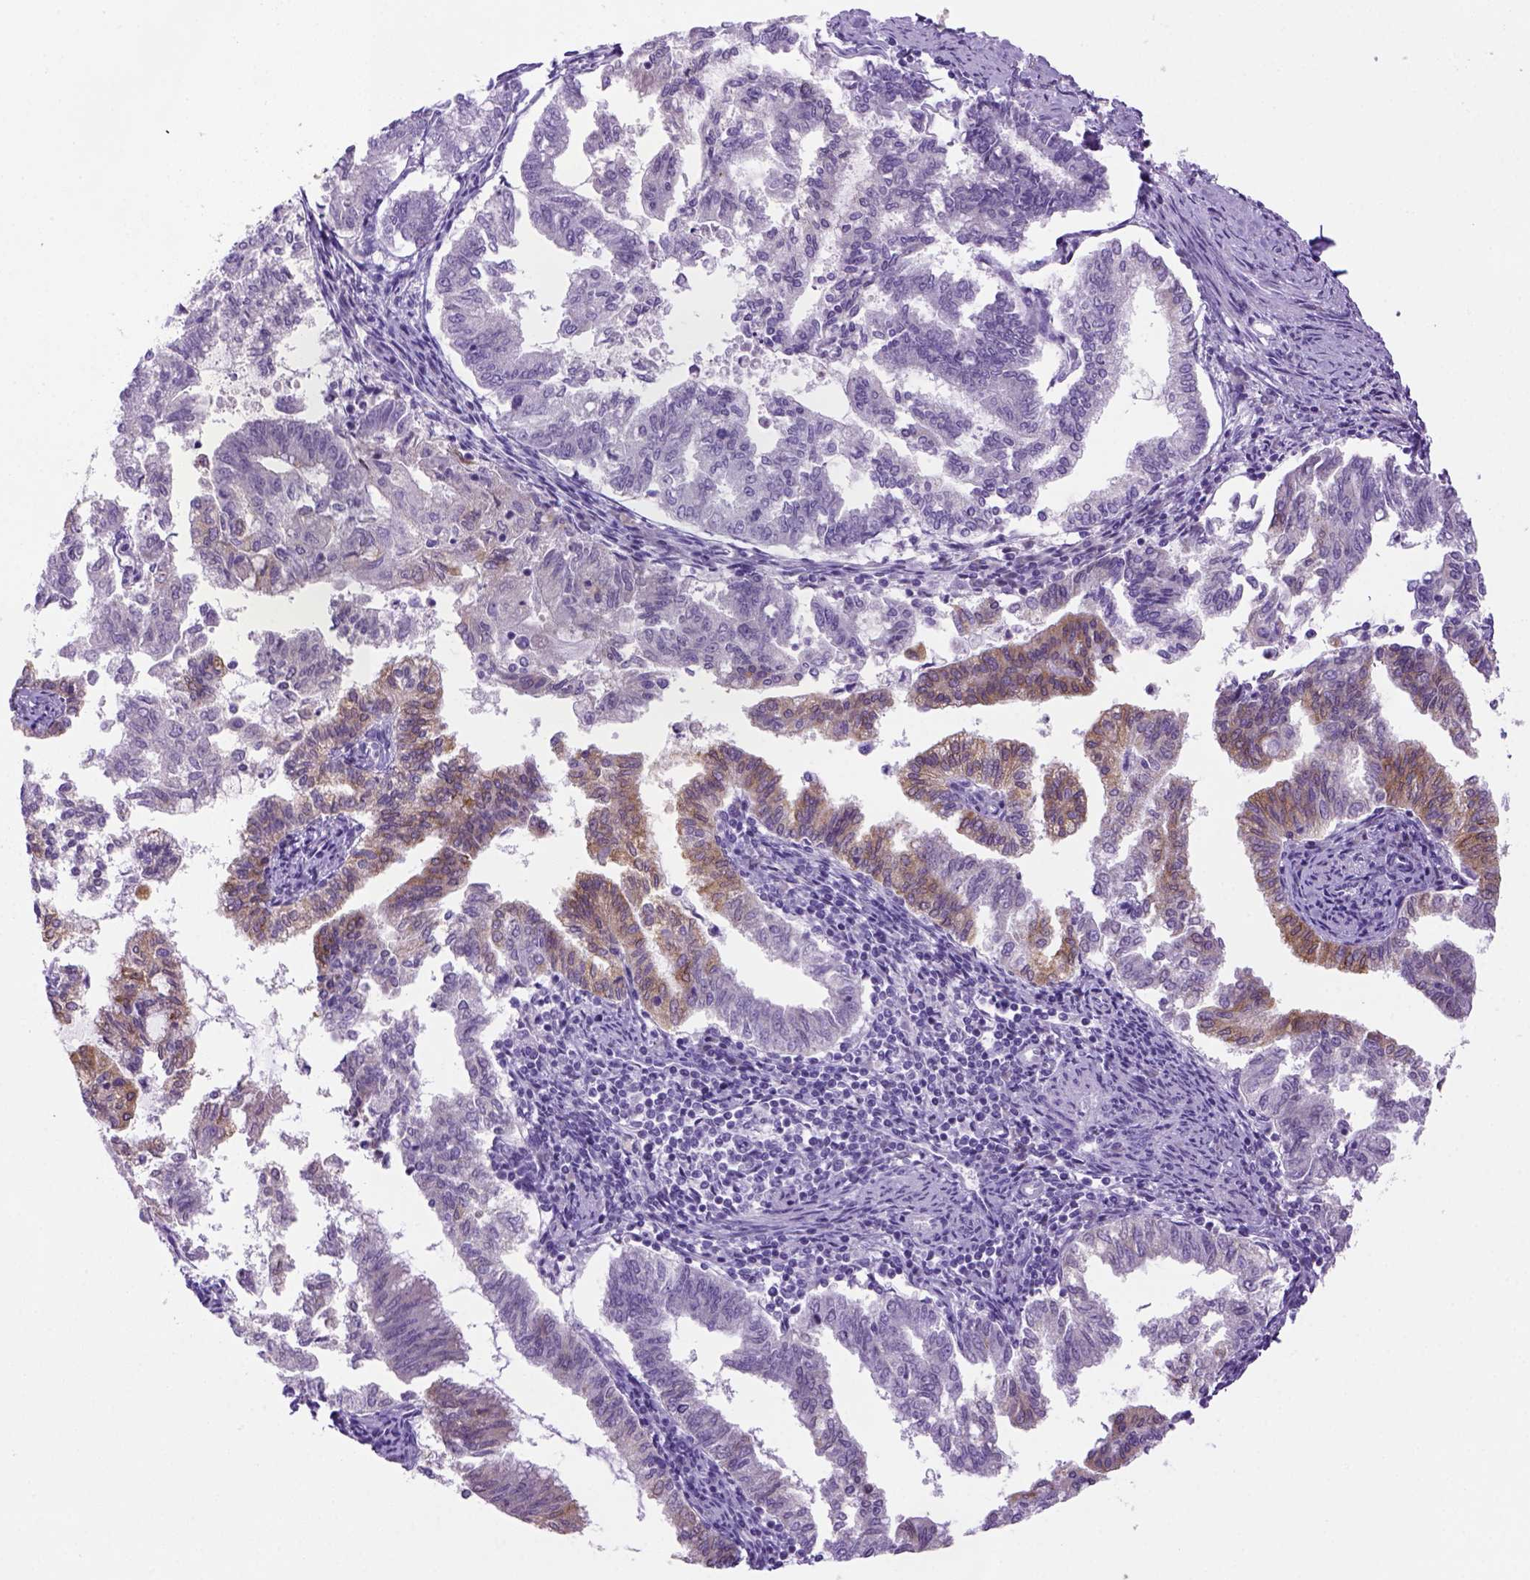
{"staining": {"intensity": "moderate", "quantity": "<25%", "location": "cytoplasmic/membranous"}, "tissue": "endometrial cancer", "cell_type": "Tumor cells", "image_type": "cancer", "snomed": [{"axis": "morphology", "description": "Adenocarcinoma, NOS"}, {"axis": "topography", "description": "Endometrium"}], "caption": "An image of human endometrial adenocarcinoma stained for a protein shows moderate cytoplasmic/membranous brown staining in tumor cells. The staining is performed using DAB brown chromogen to label protein expression. The nuclei are counter-stained blue using hematoxylin.", "gene": "DNAH11", "patient": {"sex": "female", "age": 79}}